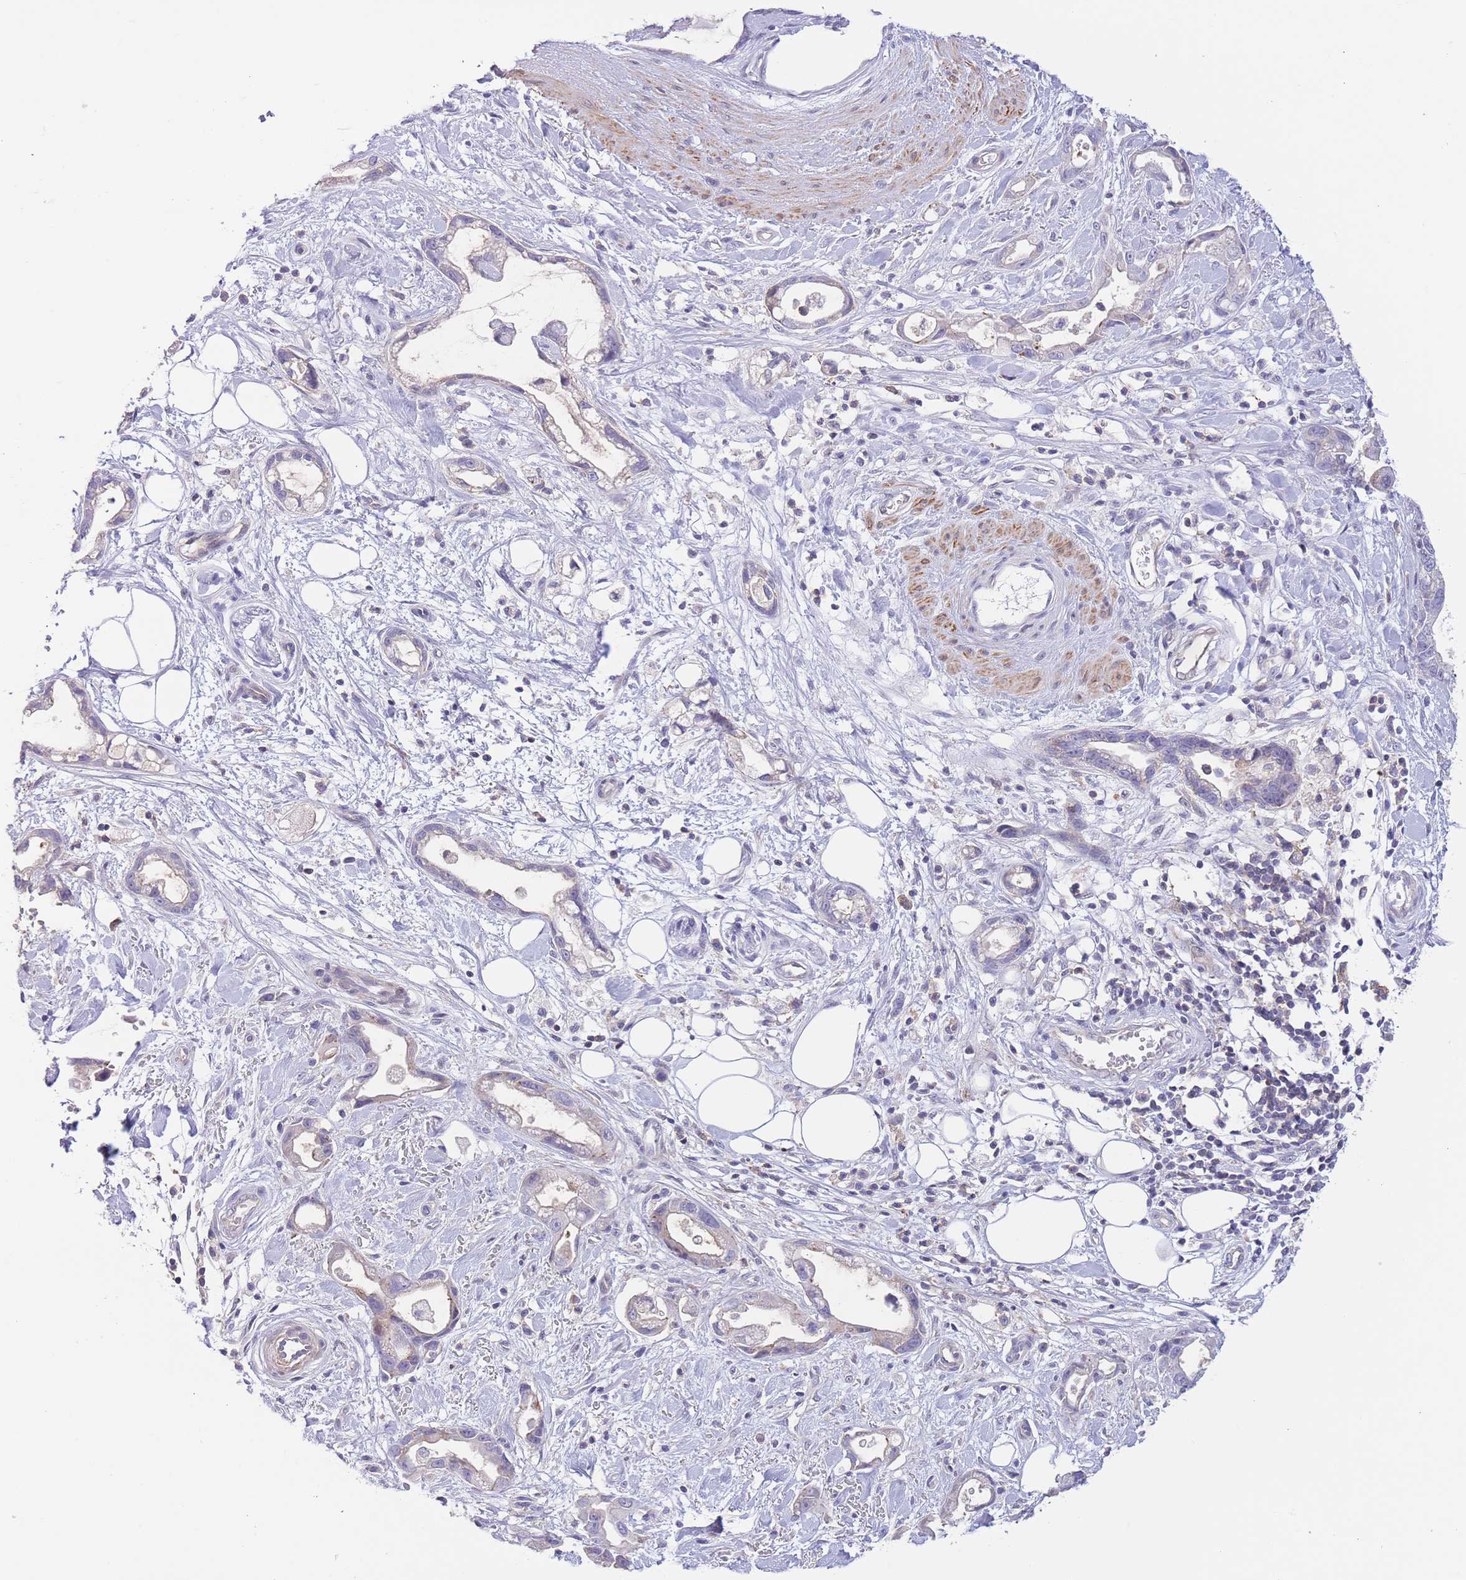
{"staining": {"intensity": "weak", "quantity": "<25%", "location": "cytoplasmic/membranous"}, "tissue": "stomach cancer", "cell_type": "Tumor cells", "image_type": "cancer", "snomed": [{"axis": "morphology", "description": "Adenocarcinoma, NOS"}, {"axis": "topography", "description": "Stomach"}], "caption": "A histopathology image of human stomach cancer (adenocarcinoma) is negative for staining in tumor cells.", "gene": "C9orf152", "patient": {"sex": "male", "age": 55}}